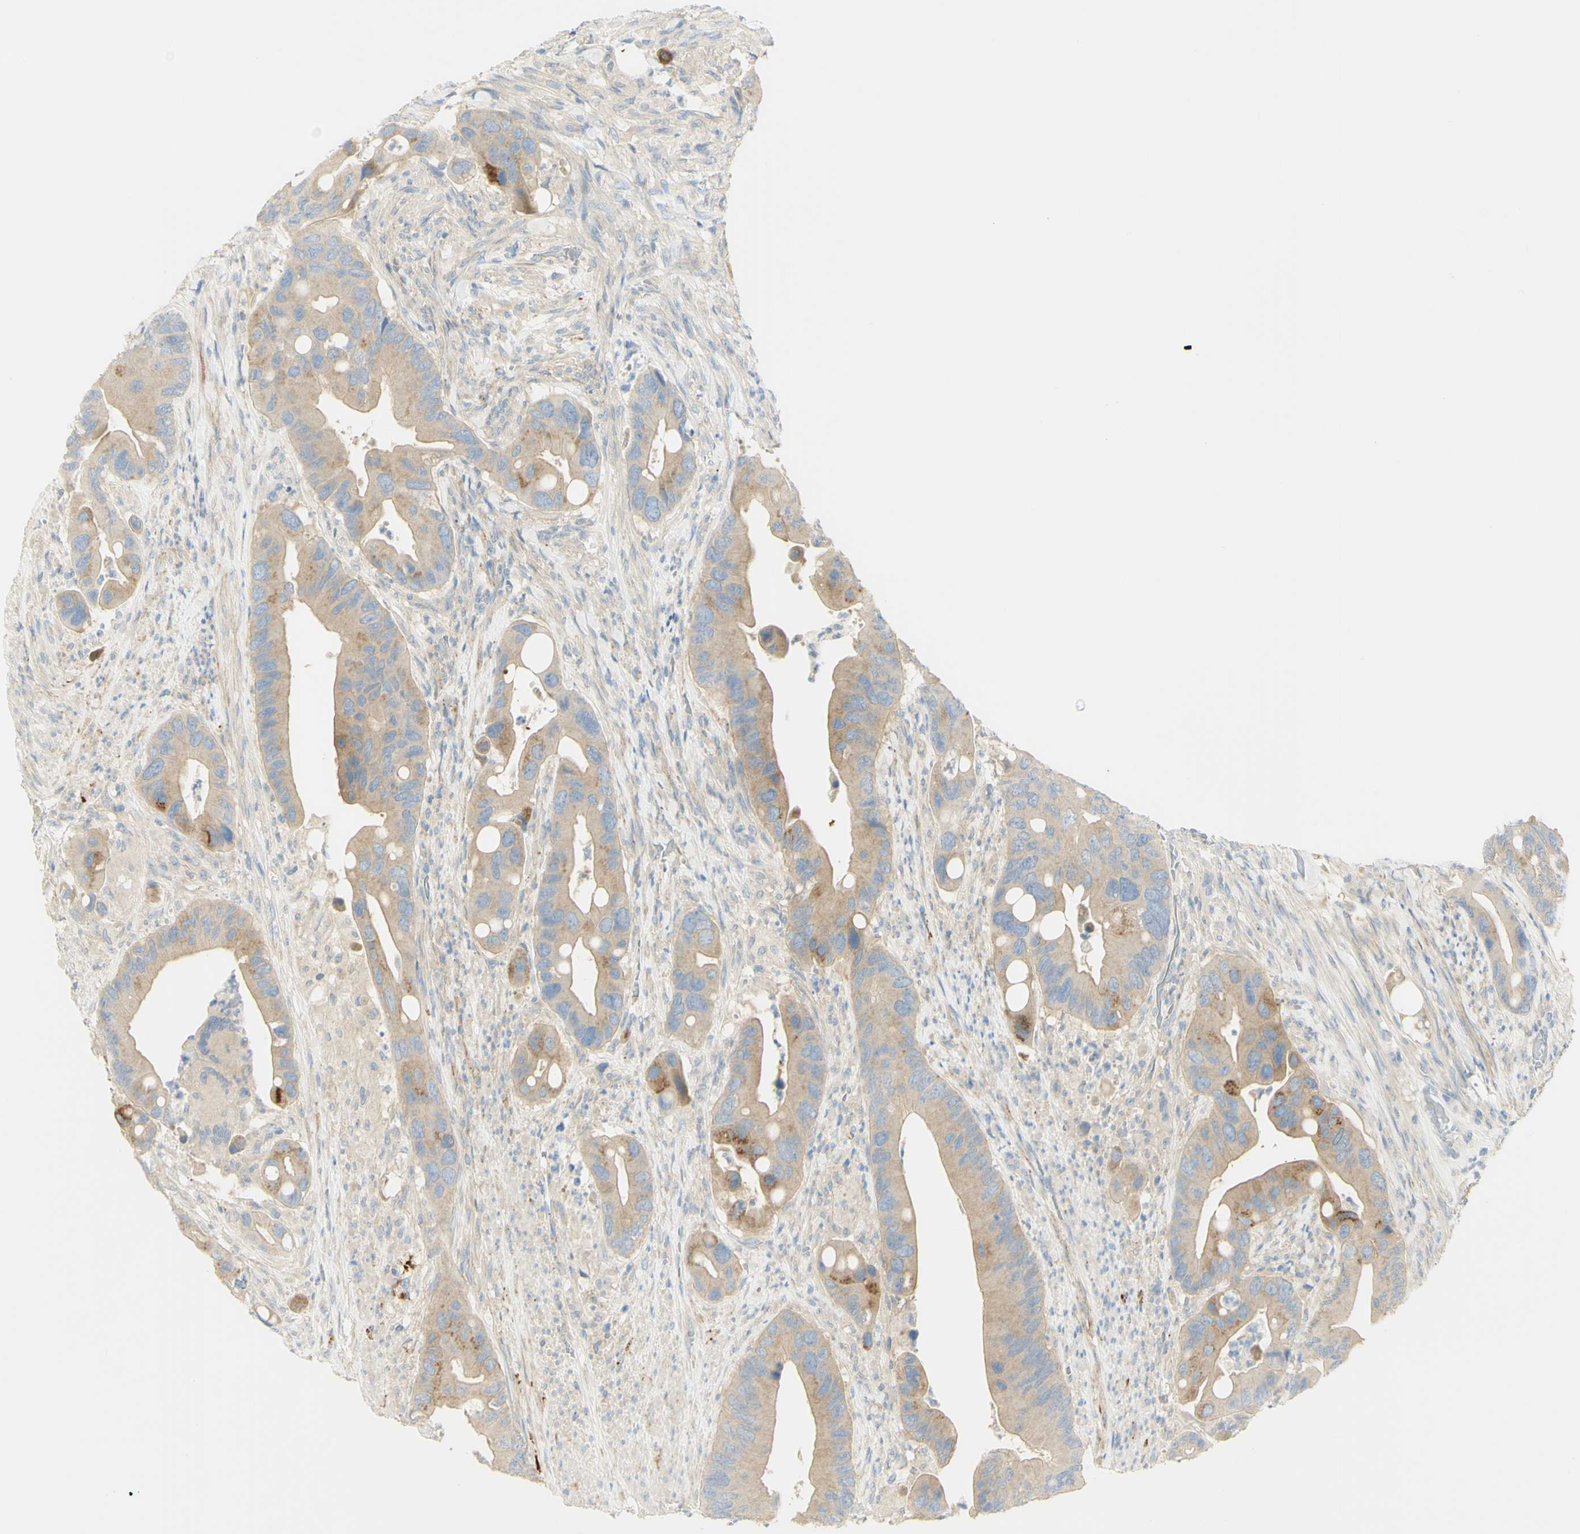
{"staining": {"intensity": "strong", "quantity": "<25%", "location": "cytoplasmic/membranous"}, "tissue": "colorectal cancer", "cell_type": "Tumor cells", "image_type": "cancer", "snomed": [{"axis": "morphology", "description": "Adenocarcinoma, NOS"}, {"axis": "topography", "description": "Rectum"}], "caption": "Colorectal adenocarcinoma stained with a protein marker reveals strong staining in tumor cells.", "gene": "GCNT3", "patient": {"sex": "female", "age": 57}}